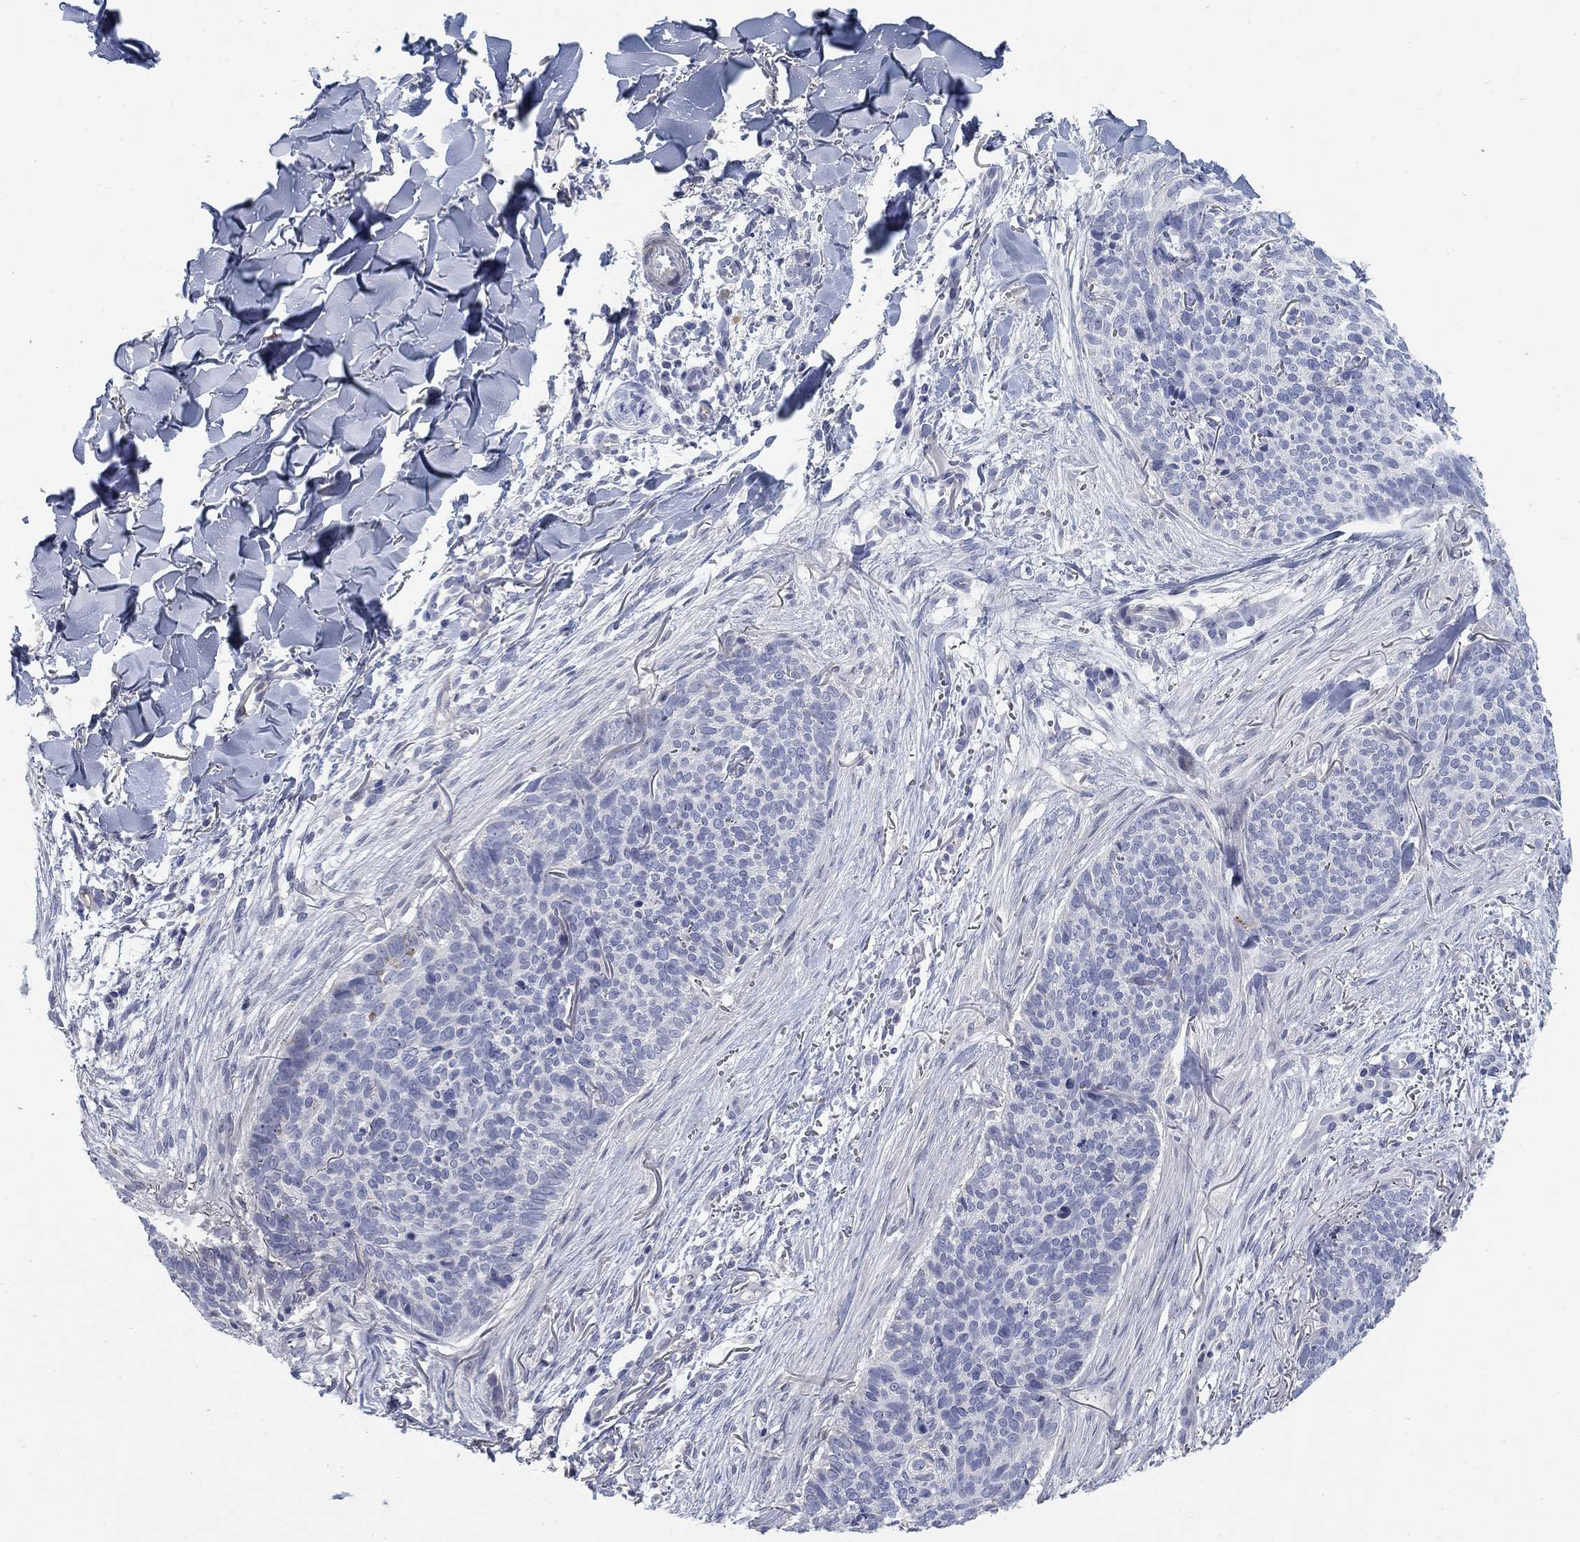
{"staining": {"intensity": "negative", "quantity": "none", "location": "none"}, "tissue": "skin cancer", "cell_type": "Tumor cells", "image_type": "cancer", "snomed": [{"axis": "morphology", "description": "Basal cell carcinoma"}, {"axis": "topography", "description": "Skin"}], "caption": "IHC histopathology image of neoplastic tissue: human skin basal cell carcinoma stained with DAB reveals no significant protein expression in tumor cells.", "gene": "TMEM249", "patient": {"sex": "male", "age": 64}}